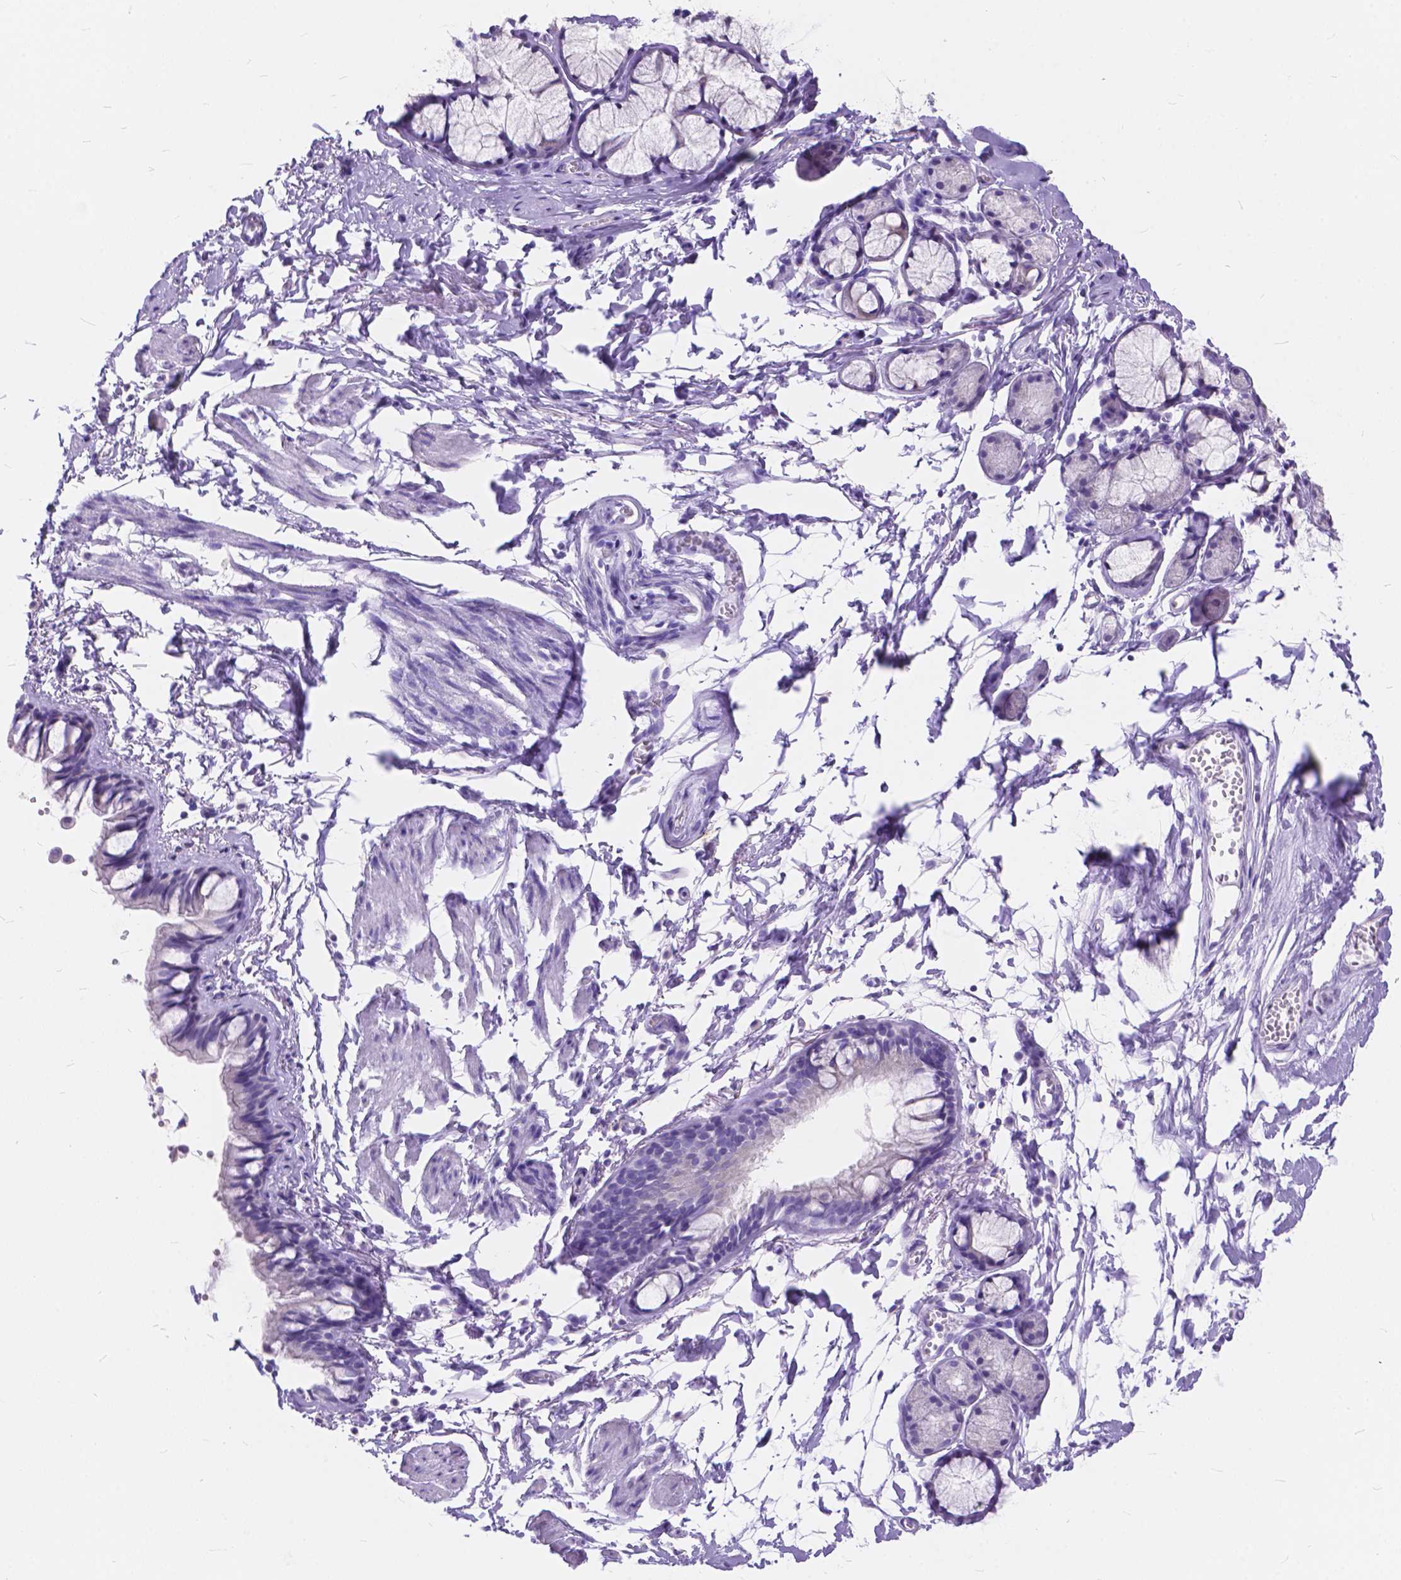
{"staining": {"intensity": "negative", "quantity": "none", "location": "none"}, "tissue": "bronchus", "cell_type": "Respiratory epithelial cells", "image_type": "normal", "snomed": [{"axis": "morphology", "description": "Normal tissue, NOS"}, {"axis": "topography", "description": "Bronchus"}], "caption": "This is an IHC image of benign bronchus. There is no expression in respiratory epithelial cells.", "gene": "FOXL2", "patient": {"sex": "female", "age": 59}}